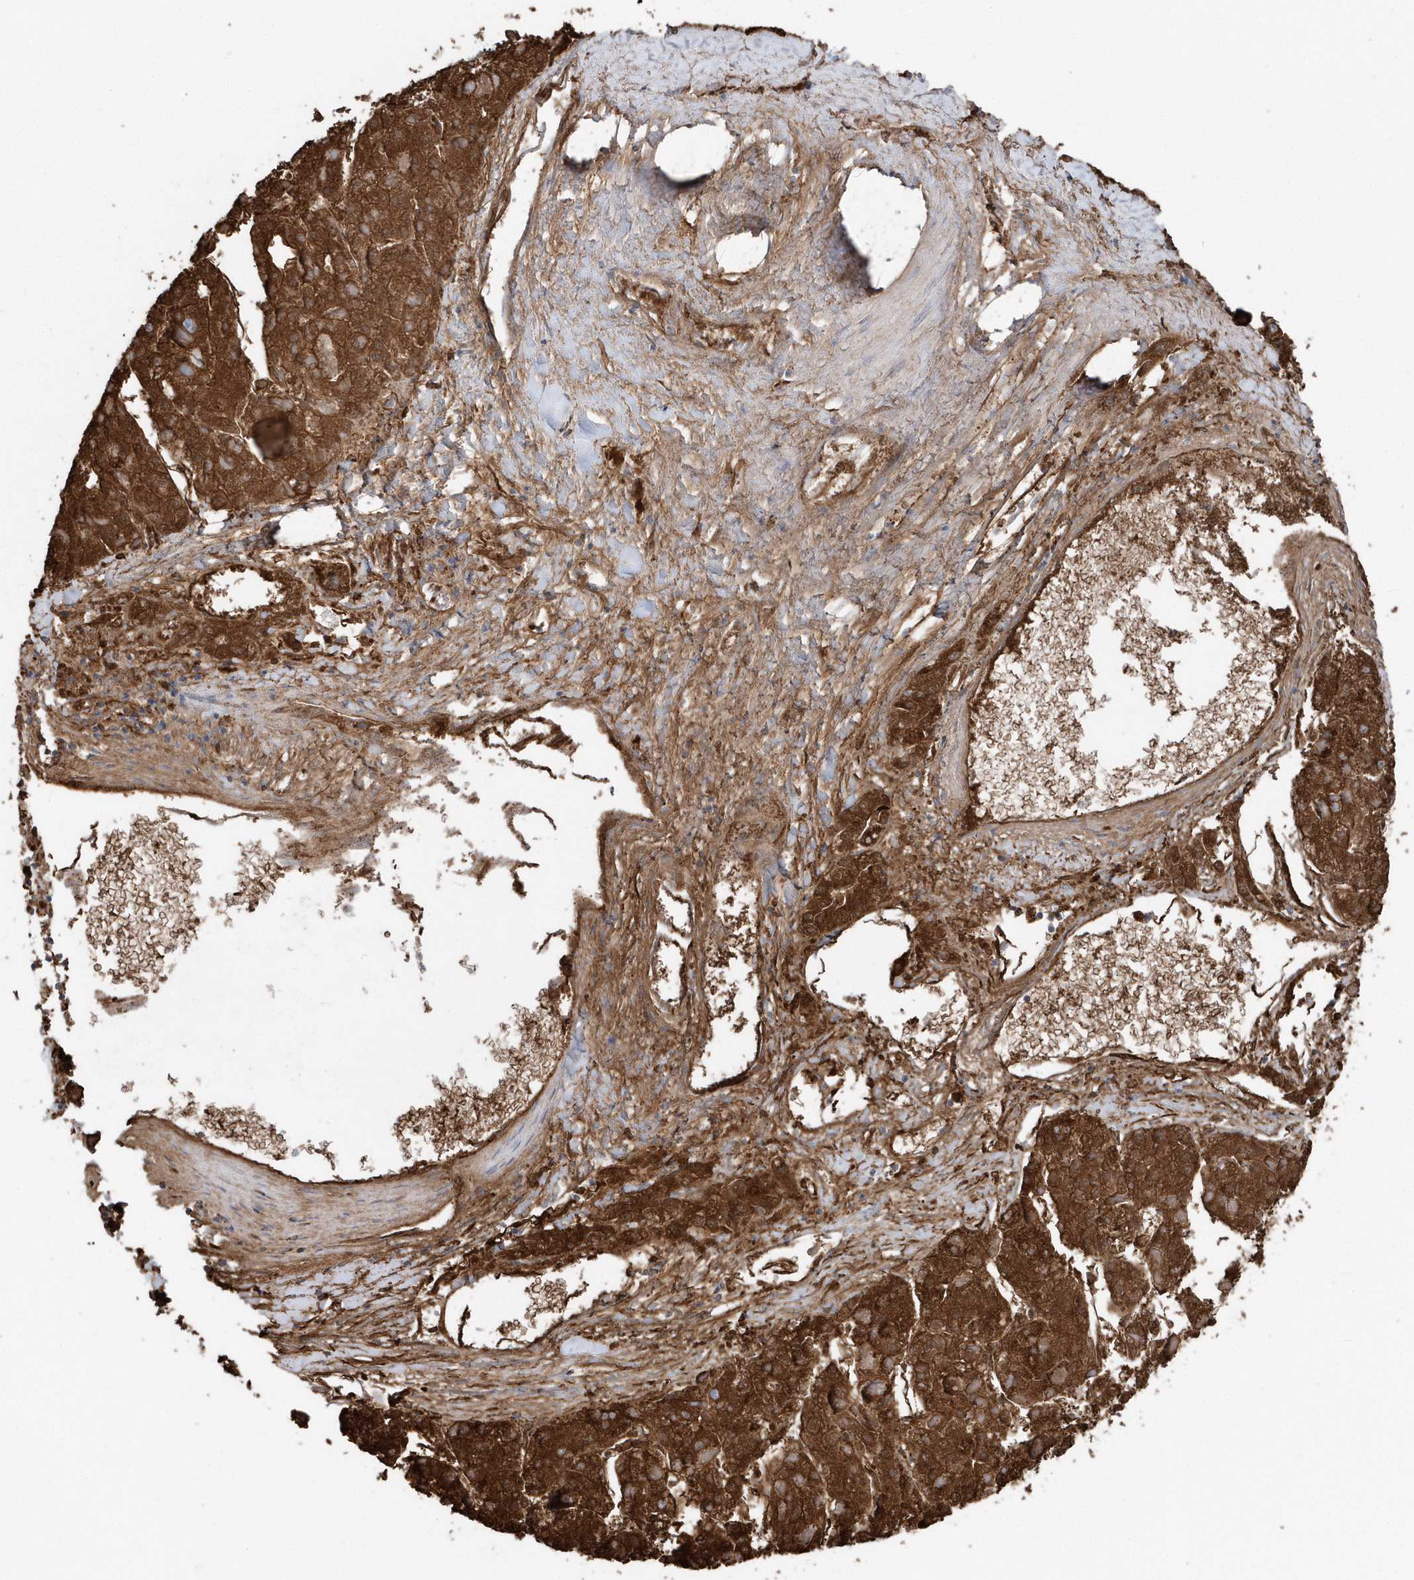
{"staining": {"intensity": "strong", "quantity": ">75%", "location": "cytoplasmic/membranous"}, "tissue": "liver cancer", "cell_type": "Tumor cells", "image_type": "cancer", "snomed": [{"axis": "morphology", "description": "Carcinoma, Hepatocellular, NOS"}, {"axis": "topography", "description": "Liver"}], "caption": "Human liver cancer stained for a protein (brown) reveals strong cytoplasmic/membranous positive expression in about >75% of tumor cells.", "gene": "TMCO6", "patient": {"sex": "female", "age": 73}}